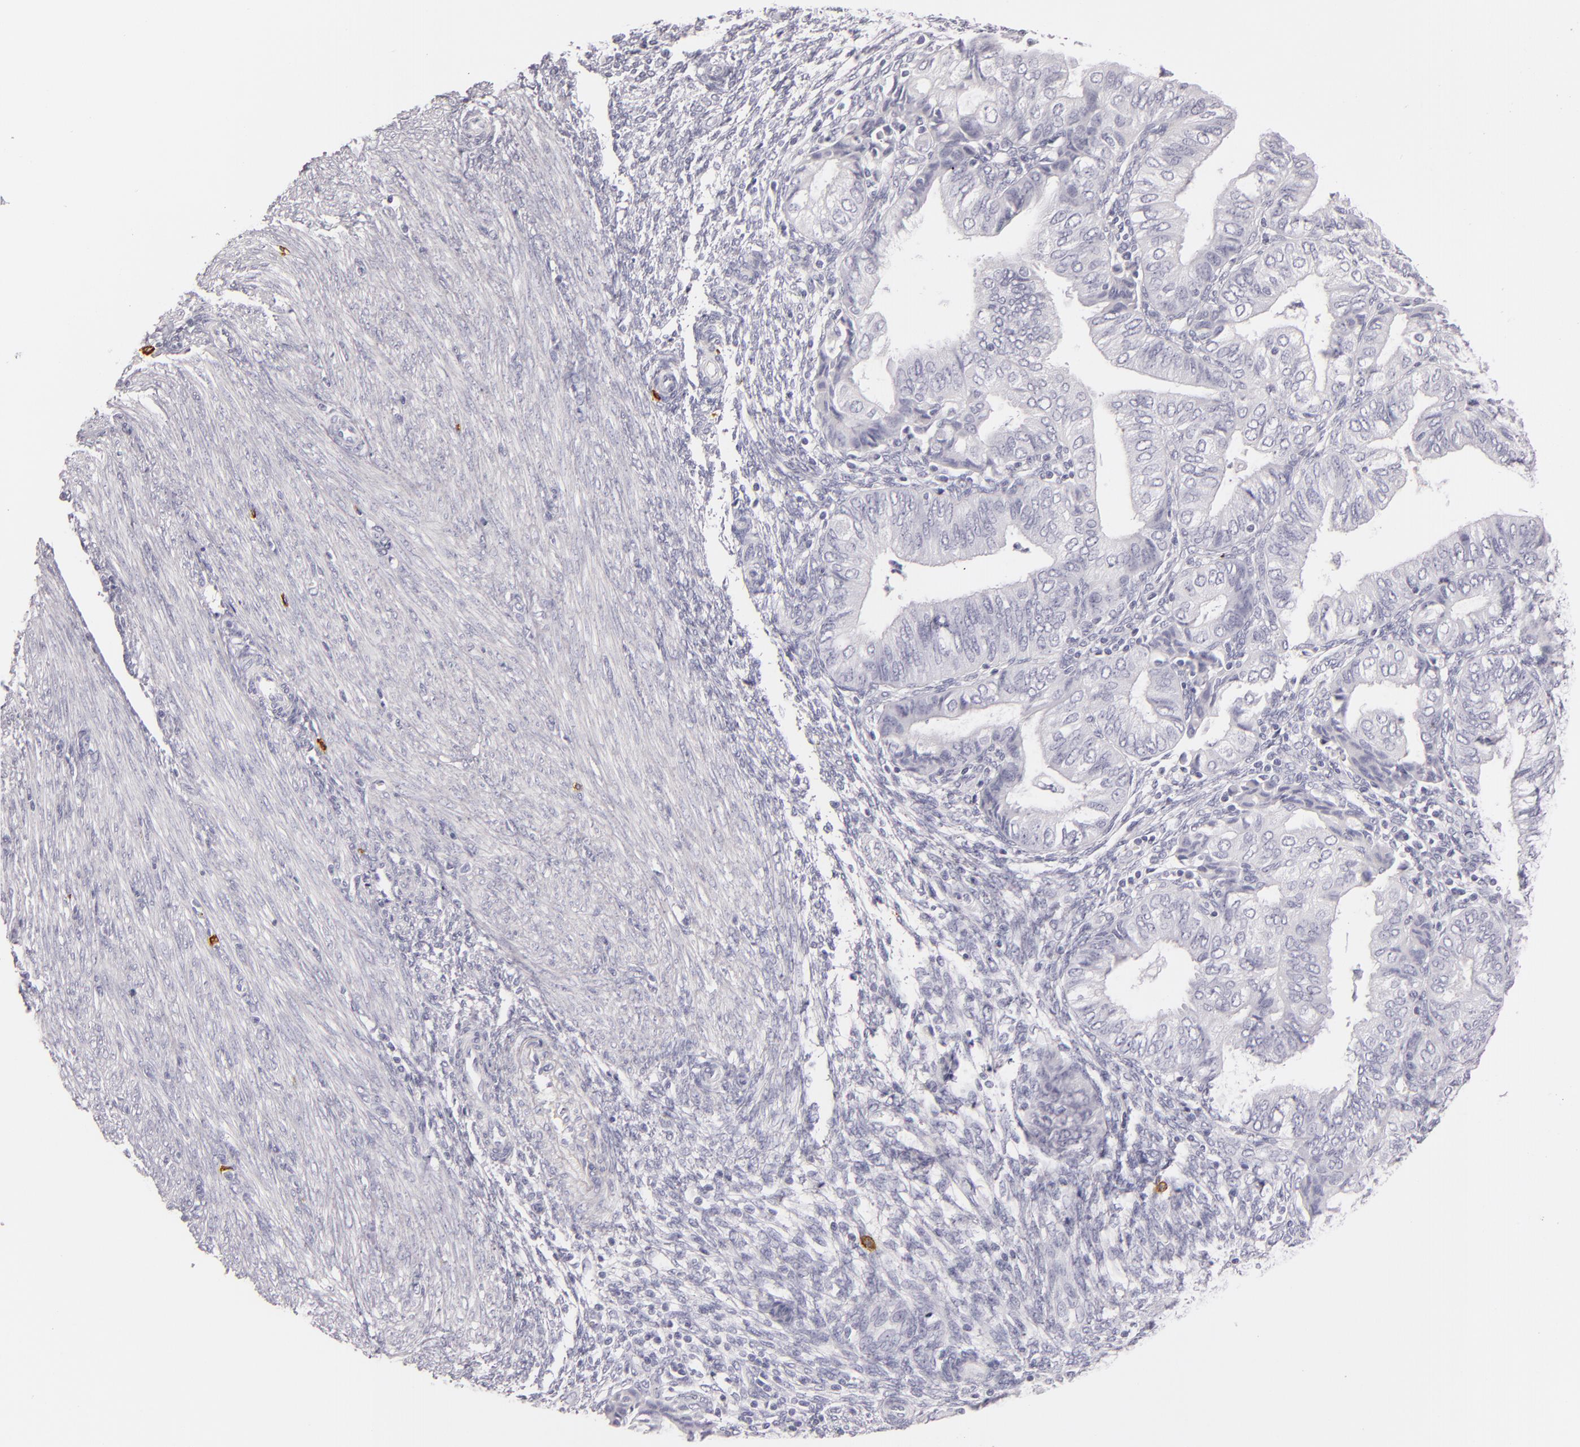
{"staining": {"intensity": "negative", "quantity": "none", "location": "none"}, "tissue": "endometrial cancer", "cell_type": "Tumor cells", "image_type": "cancer", "snomed": [{"axis": "morphology", "description": "Adenocarcinoma, NOS"}, {"axis": "topography", "description": "Endometrium"}], "caption": "Endometrial cancer (adenocarcinoma) stained for a protein using immunohistochemistry (IHC) reveals no expression tumor cells.", "gene": "TPSD1", "patient": {"sex": "female", "age": 51}}